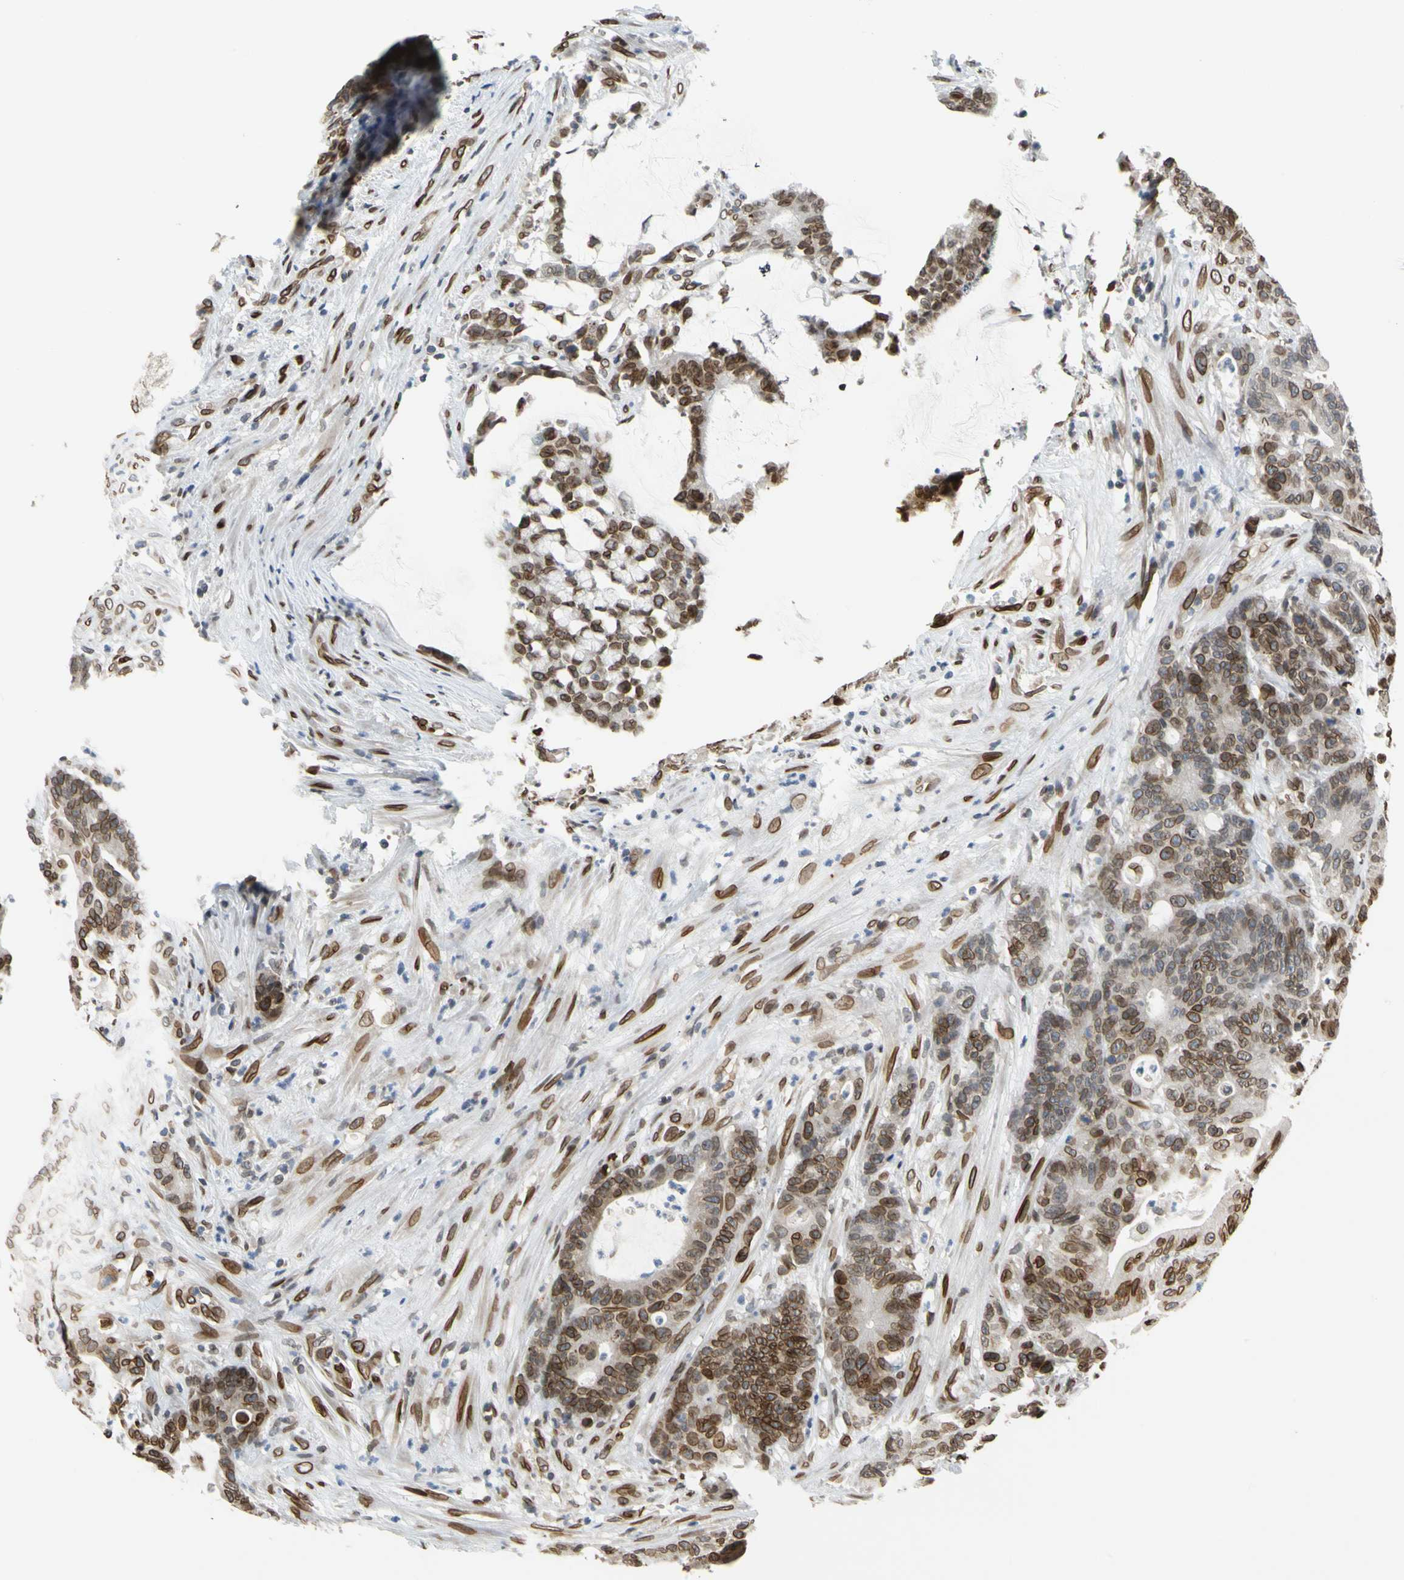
{"staining": {"intensity": "strong", "quantity": ">75%", "location": "cytoplasmic/membranous,nuclear"}, "tissue": "colorectal cancer", "cell_type": "Tumor cells", "image_type": "cancer", "snomed": [{"axis": "morphology", "description": "Adenocarcinoma, NOS"}, {"axis": "topography", "description": "Colon"}], "caption": "A brown stain shows strong cytoplasmic/membranous and nuclear staining of a protein in colorectal cancer tumor cells. (DAB (3,3'-diaminobenzidine) IHC, brown staining for protein, blue staining for nuclei).", "gene": "SUN1", "patient": {"sex": "female", "age": 84}}